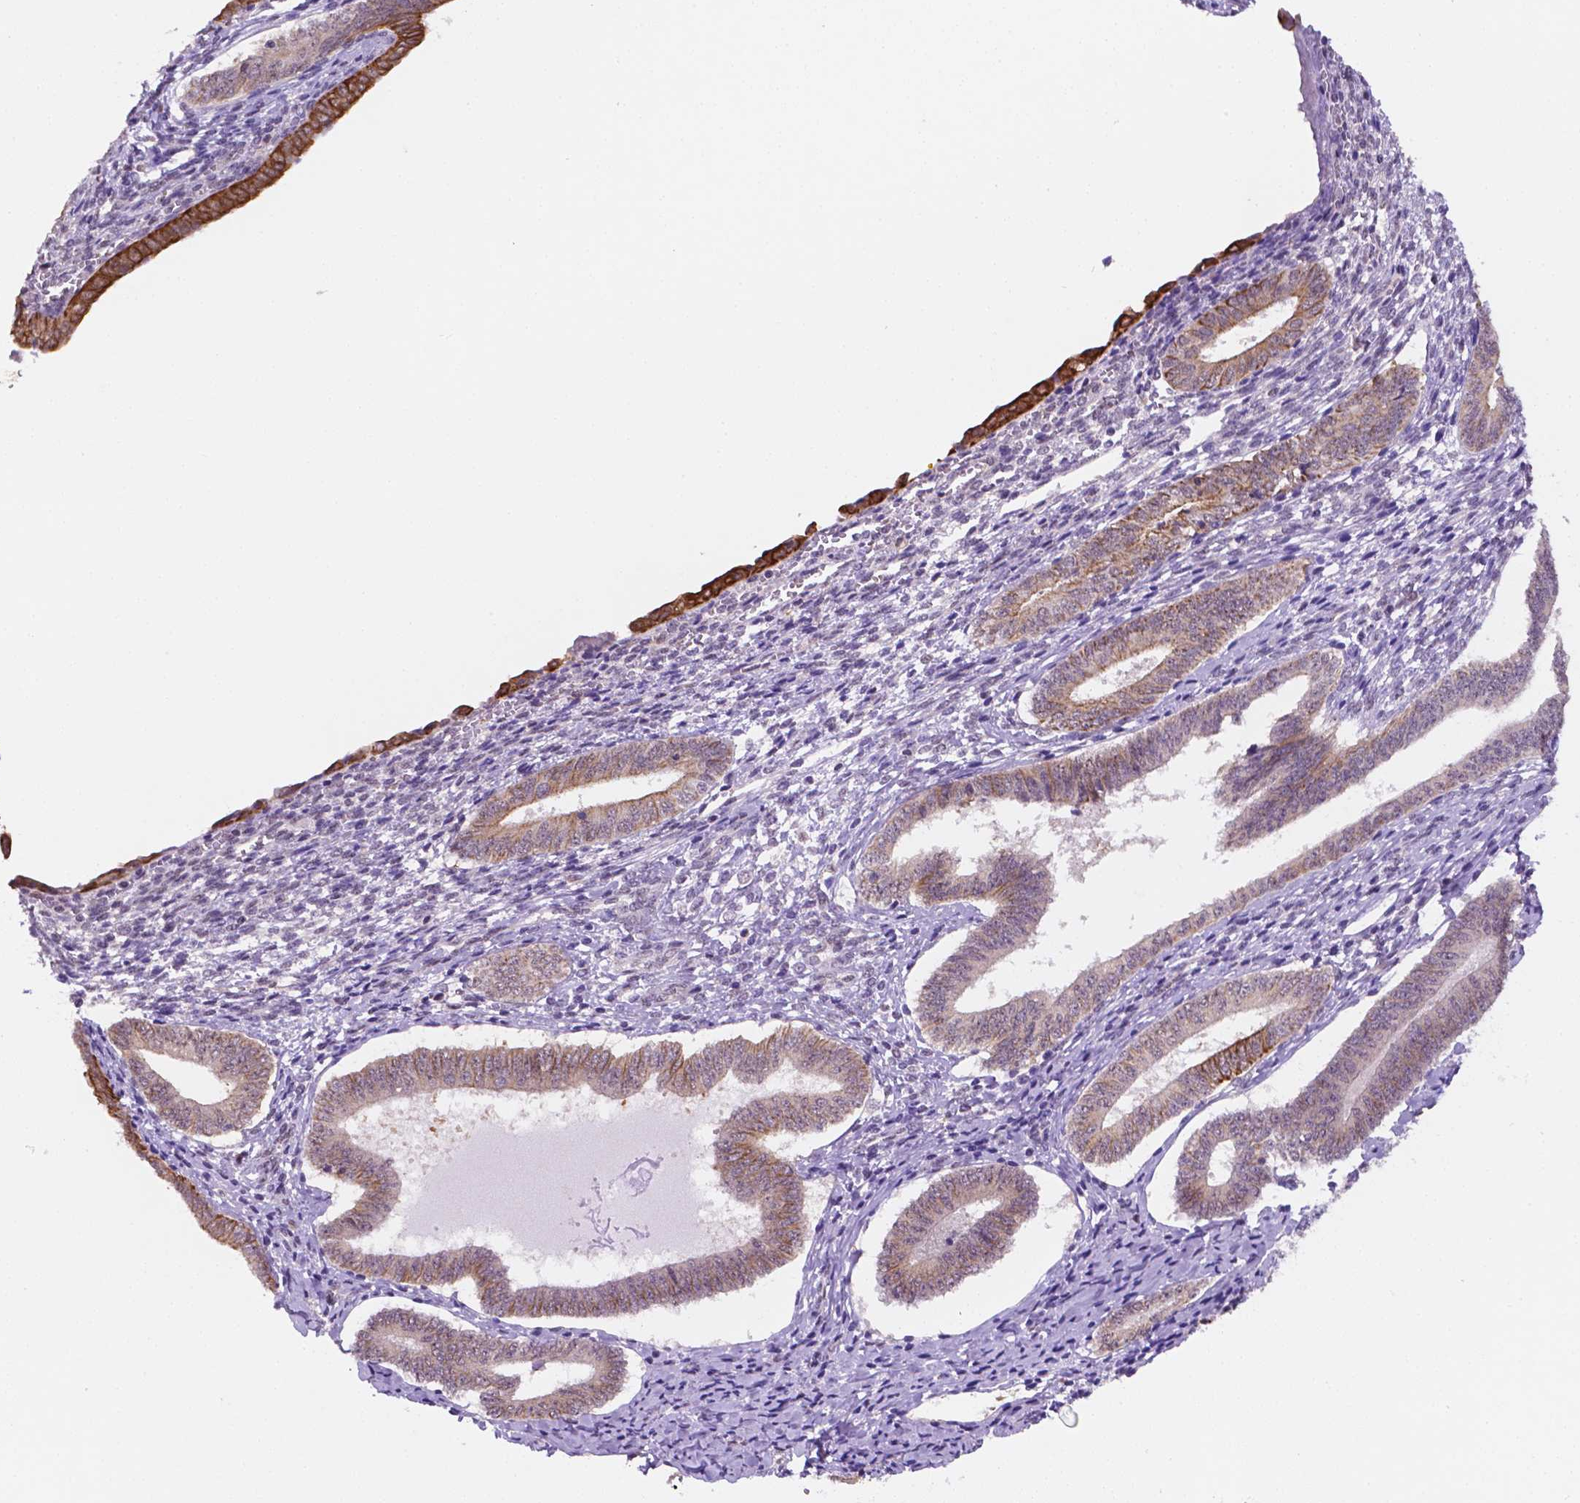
{"staining": {"intensity": "weak", "quantity": "25%-75%", "location": "cytoplasmic/membranous"}, "tissue": "cervical cancer", "cell_type": "Tumor cells", "image_type": "cancer", "snomed": [{"axis": "morphology", "description": "Squamous cell carcinoma, NOS"}, {"axis": "topography", "description": "Cervix"}], "caption": "This photomicrograph displays immunohistochemistry (IHC) staining of cervical cancer (squamous cell carcinoma), with low weak cytoplasmic/membranous expression in about 25%-75% of tumor cells.", "gene": "SHLD3", "patient": {"sex": "female", "age": 59}}